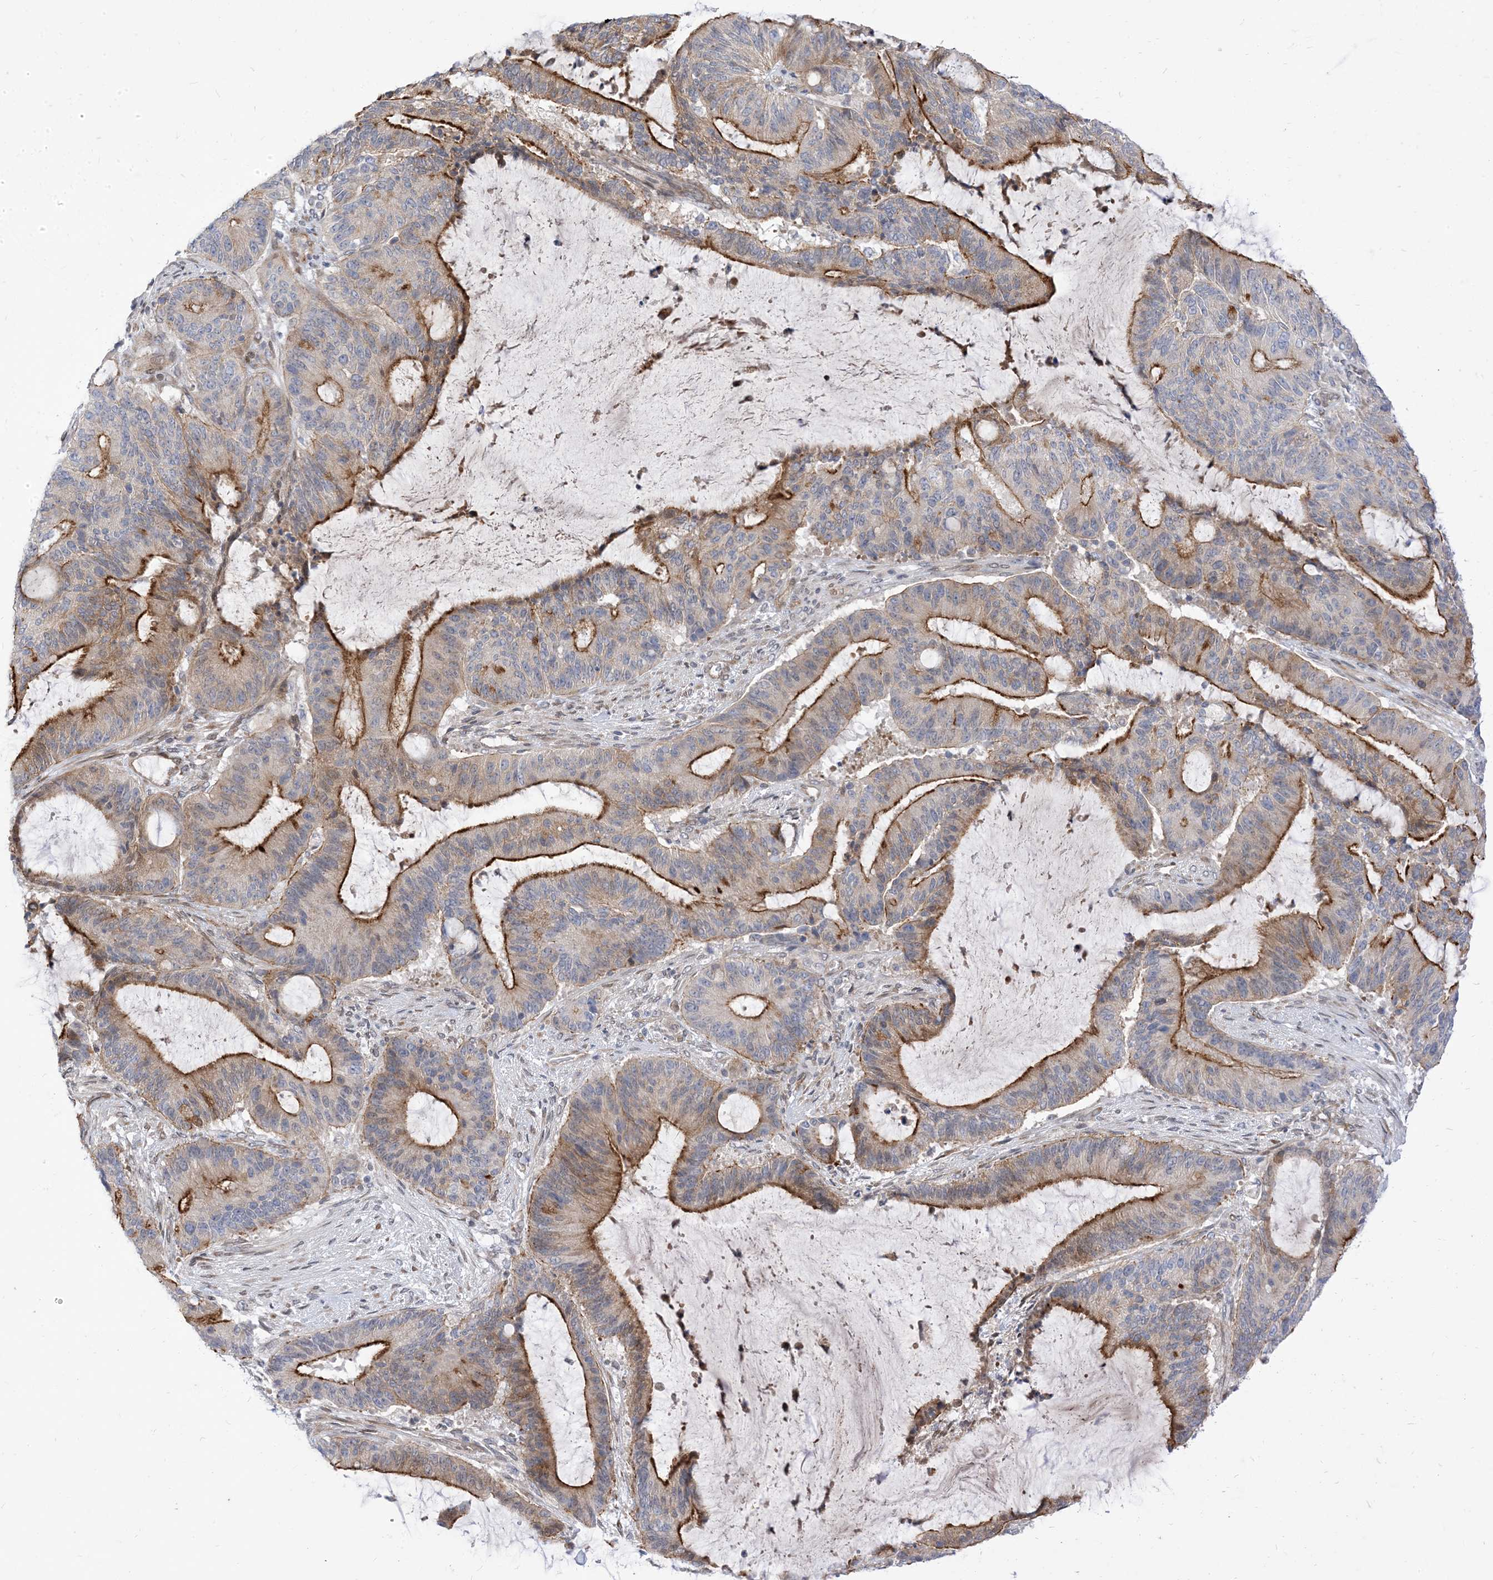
{"staining": {"intensity": "moderate", "quantity": ">75%", "location": "cytoplasmic/membranous"}, "tissue": "liver cancer", "cell_type": "Tumor cells", "image_type": "cancer", "snomed": [{"axis": "morphology", "description": "Normal tissue, NOS"}, {"axis": "morphology", "description": "Cholangiocarcinoma"}, {"axis": "topography", "description": "Liver"}, {"axis": "topography", "description": "Peripheral nerve tissue"}], "caption": "High-power microscopy captured an IHC image of liver cancer, revealing moderate cytoplasmic/membranous staining in approximately >75% of tumor cells.", "gene": "TYSND1", "patient": {"sex": "female", "age": 73}}